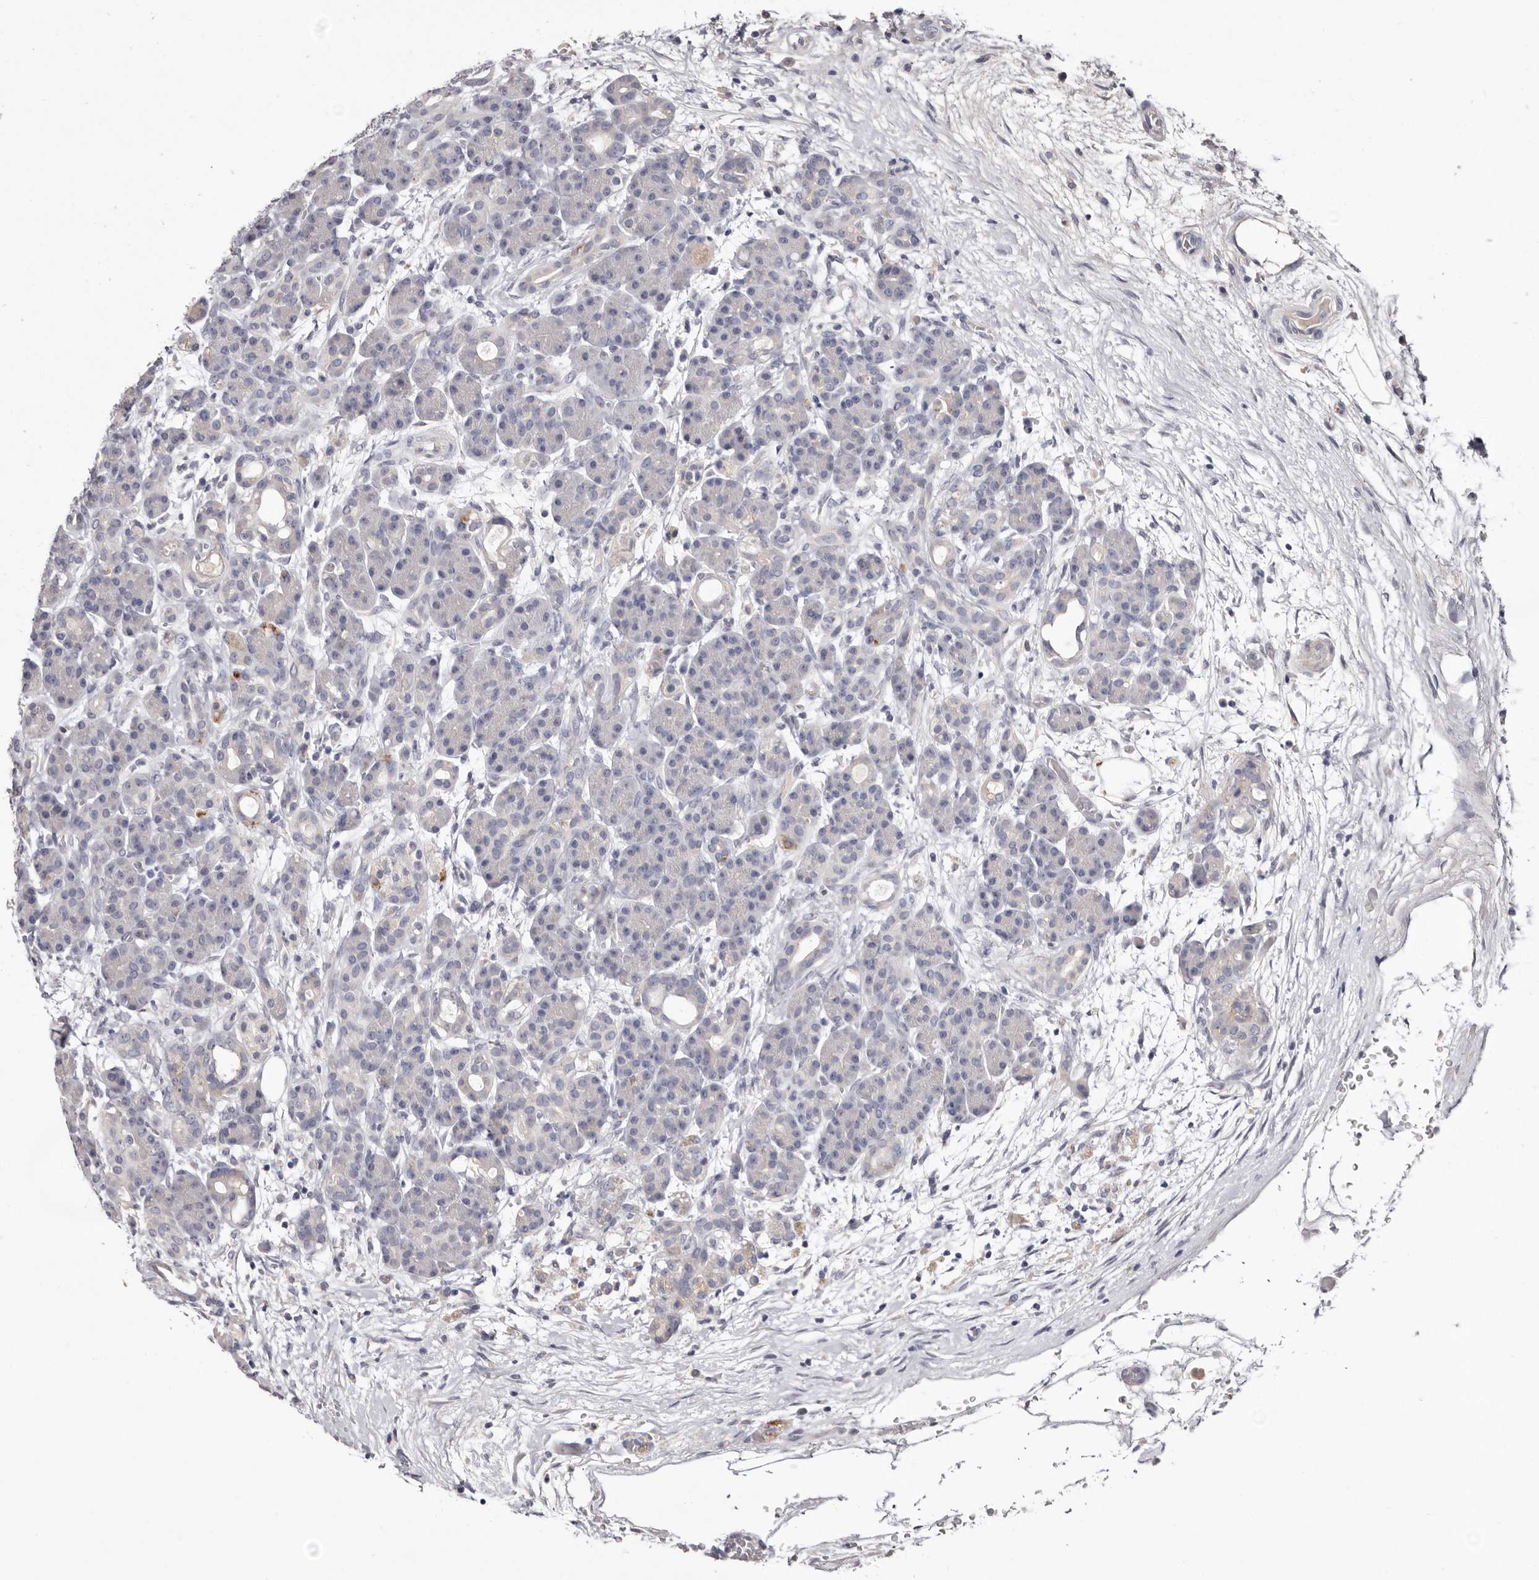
{"staining": {"intensity": "negative", "quantity": "none", "location": "none"}, "tissue": "pancreas", "cell_type": "Exocrine glandular cells", "image_type": "normal", "snomed": [{"axis": "morphology", "description": "Normal tissue, NOS"}, {"axis": "topography", "description": "Pancreas"}], "caption": "A histopathology image of human pancreas is negative for staining in exocrine glandular cells. (DAB immunohistochemistry (IHC), high magnification).", "gene": "LMLN", "patient": {"sex": "male", "age": 63}}